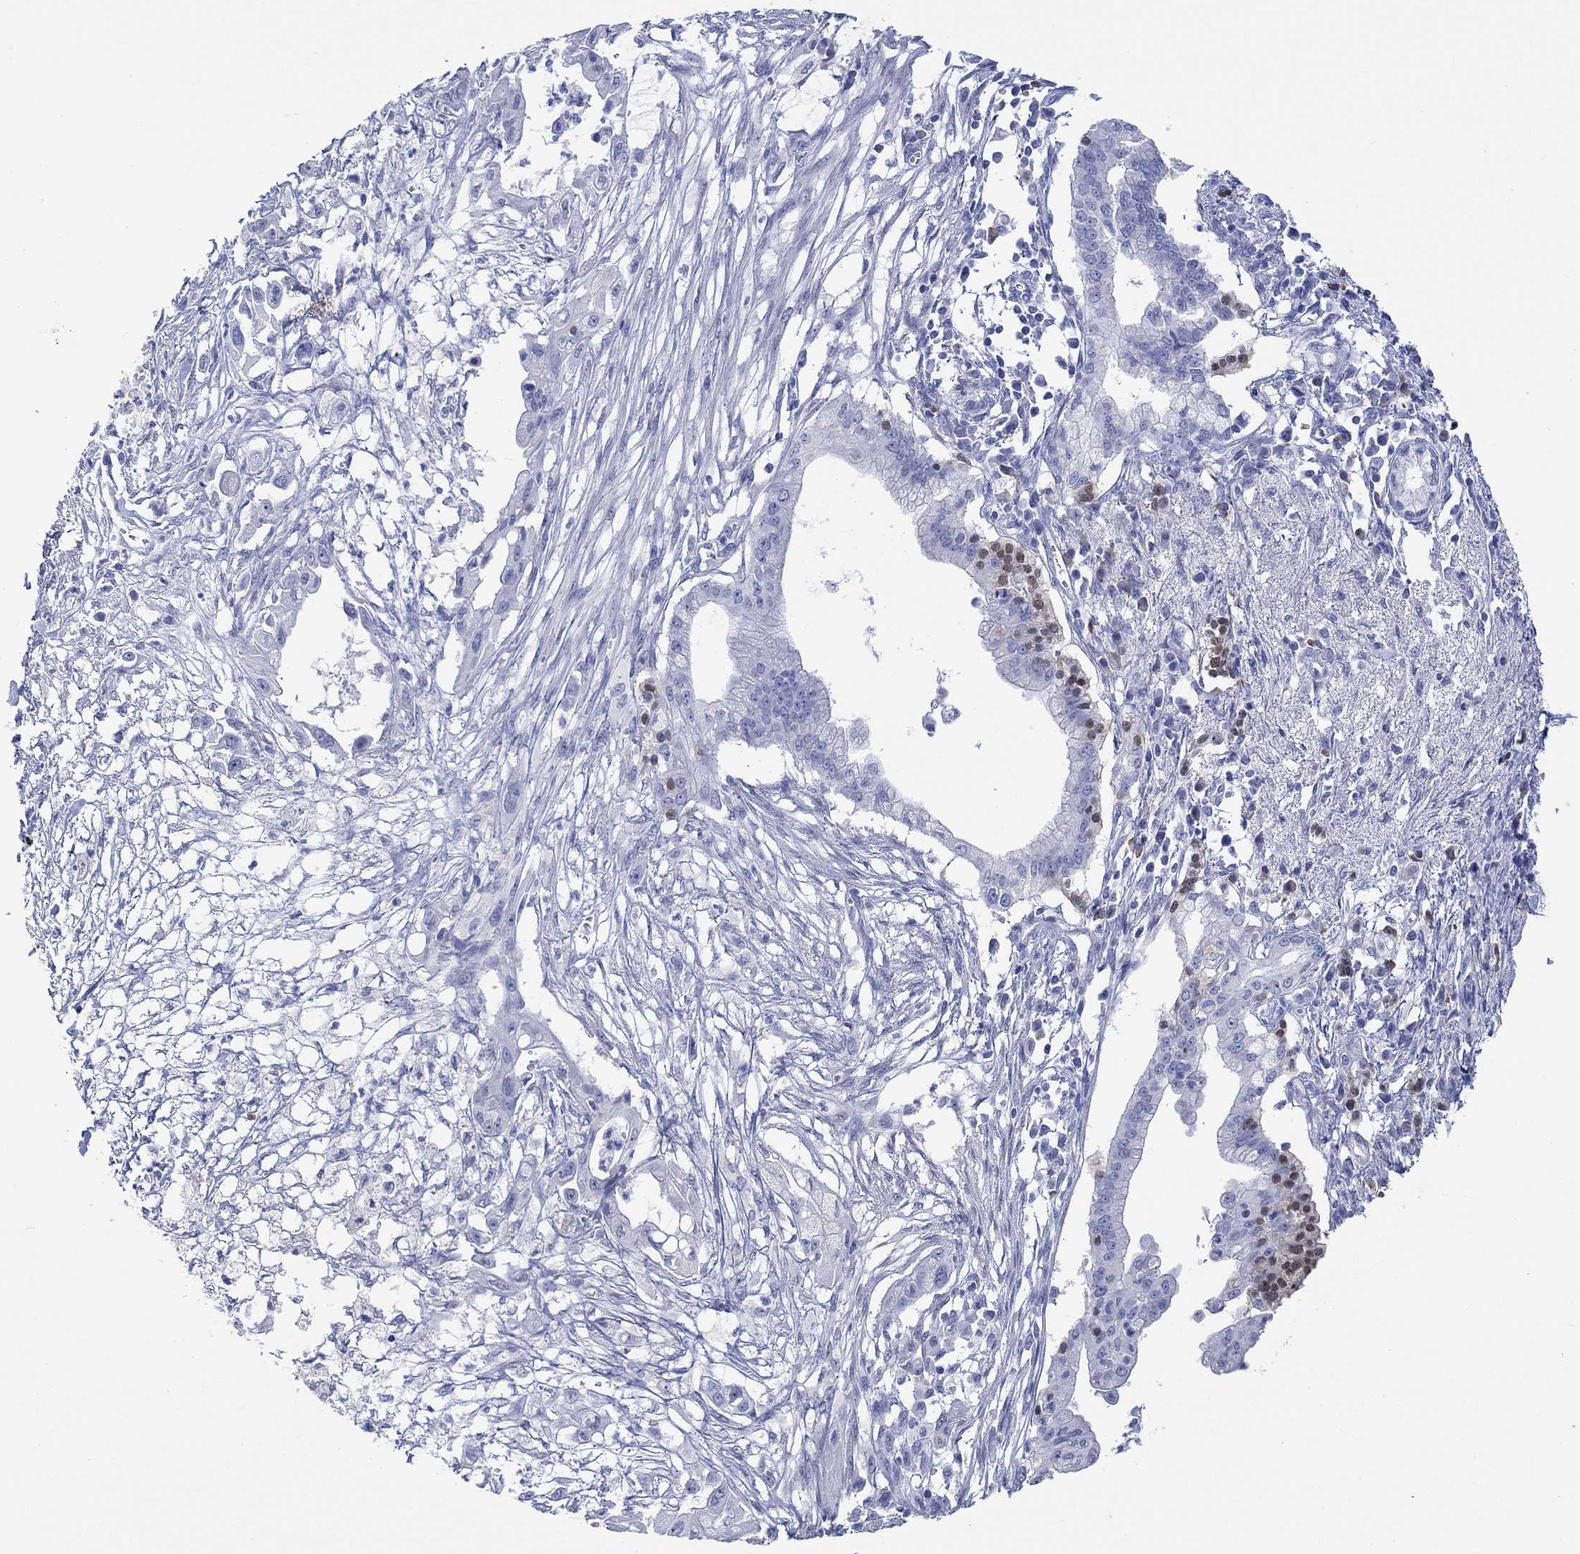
{"staining": {"intensity": "moderate", "quantity": "<25%", "location": "nuclear"}, "tissue": "pancreatic cancer", "cell_type": "Tumor cells", "image_type": "cancer", "snomed": [{"axis": "morphology", "description": "Normal tissue, NOS"}, {"axis": "morphology", "description": "Adenocarcinoma, NOS"}, {"axis": "topography", "description": "Pancreas"}], "caption": "Protein analysis of adenocarcinoma (pancreatic) tissue reveals moderate nuclear positivity in approximately <25% of tumor cells.", "gene": "MSI1", "patient": {"sex": "female", "age": 58}}